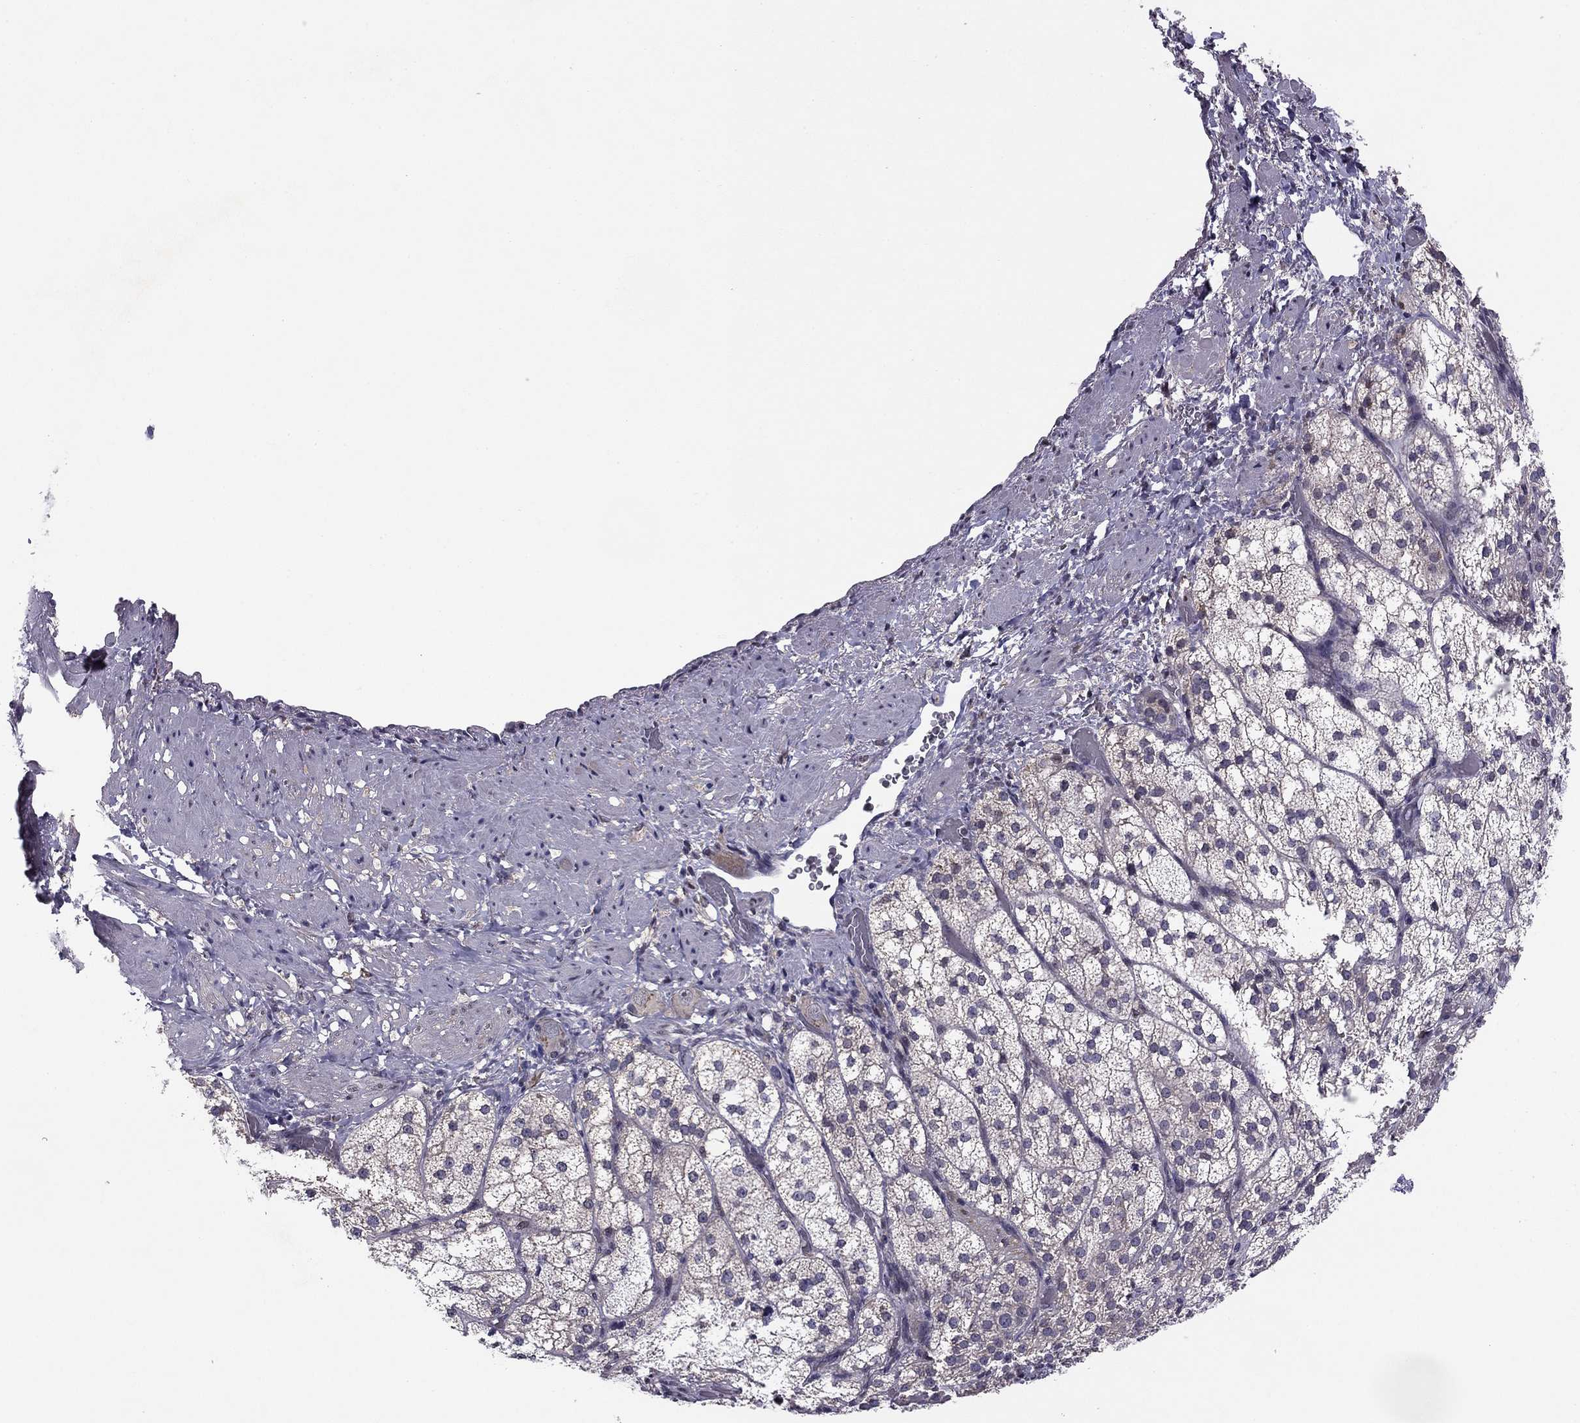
{"staining": {"intensity": "negative", "quantity": "none", "location": "none"}, "tissue": "adrenal gland", "cell_type": "Glandular cells", "image_type": "normal", "snomed": [{"axis": "morphology", "description": "Normal tissue, NOS"}, {"axis": "topography", "description": "Adrenal gland"}], "caption": "A photomicrograph of human adrenal gland is negative for staining in glandular cells. (DAB immunohistochemistry, high magnification).", "gene": "HCN1", "patient": {"sex": "female", "age": 60}}